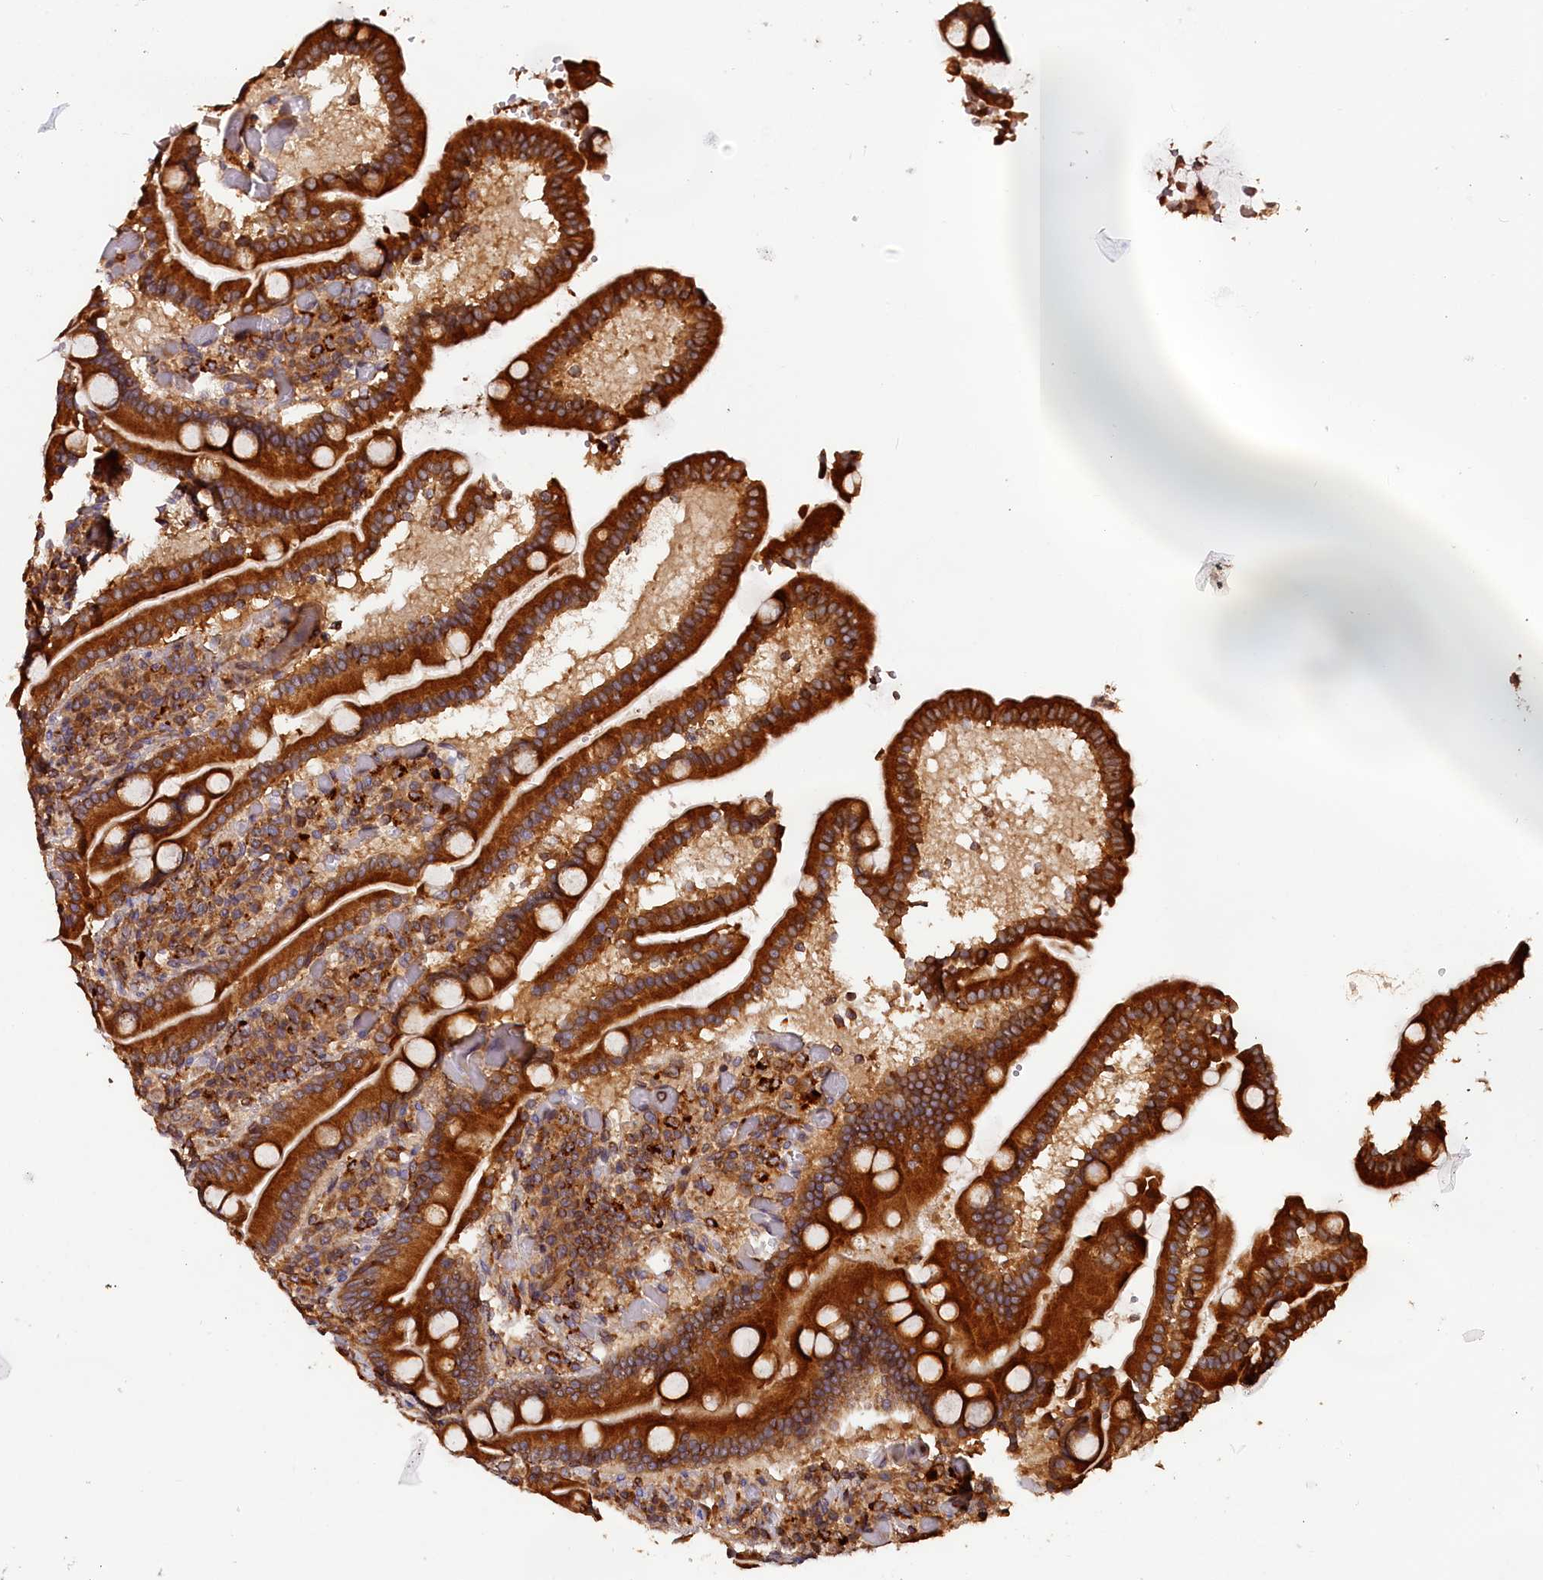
{"staining": {"intensity": "strong", "quantity": ">75%", "location": "cytoplasmic/membranous"}, "tissue": "duodenum", "cell_type": "Glandular cells", "image_type": "normal", "snomed": [{"axis": "morphology", "description": "Normal tissue, NOS"}, {"axis": "topography", "description": "Duodenum"}], "caption": "Immunohistochemistry (IHC) of normal human duodenum demonstrates high levels of strong cytoplasmic/membranous expression in approximately >75% of glandular cells.", "gene": "HMOX2", "patient": {"sex": "female", "age": 62}}